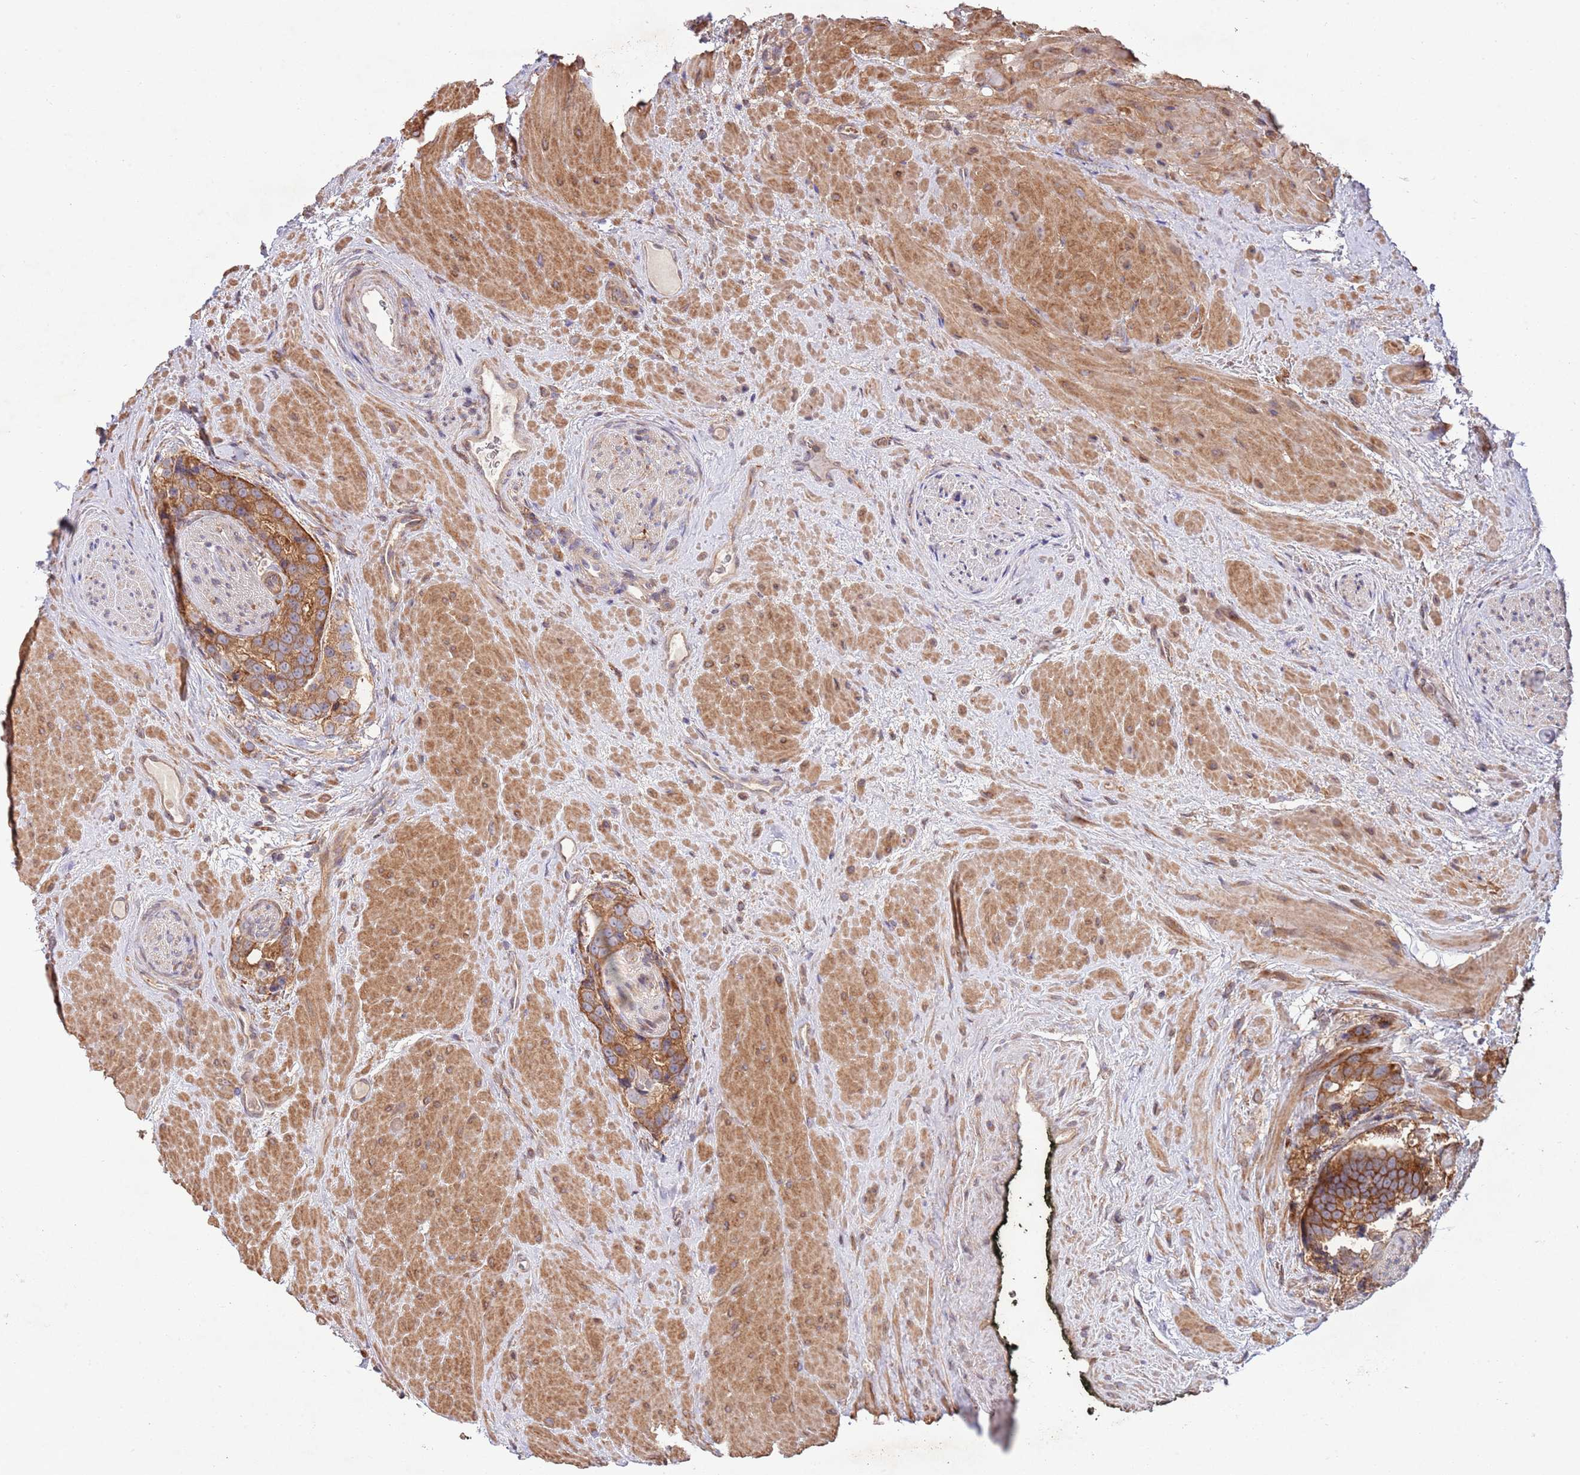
{"staining": {"intensity": "moderate", "quantity": ">75%", "location": "cytoplasmic/membranous"}, "tissue": "prostate cancer", "cell_type": "Tumor cells", "image_type": "cancer", "snomed": [{"axis": "morphology", "description": "Adenocarcinoma, High grade"}, {"axis": "topography", "description": "Prostate"}], "caption": "Protein staining of prostate cancer (high-grade adenocarcinoma) tissue displays moderate cytoplasmic/membranous expression in approximately >75% of tumor cells. (IHC, brightfield microscopy, high magnification).", "gene": "RNF19B", "patient": {"sex": "male", "age": 74}}